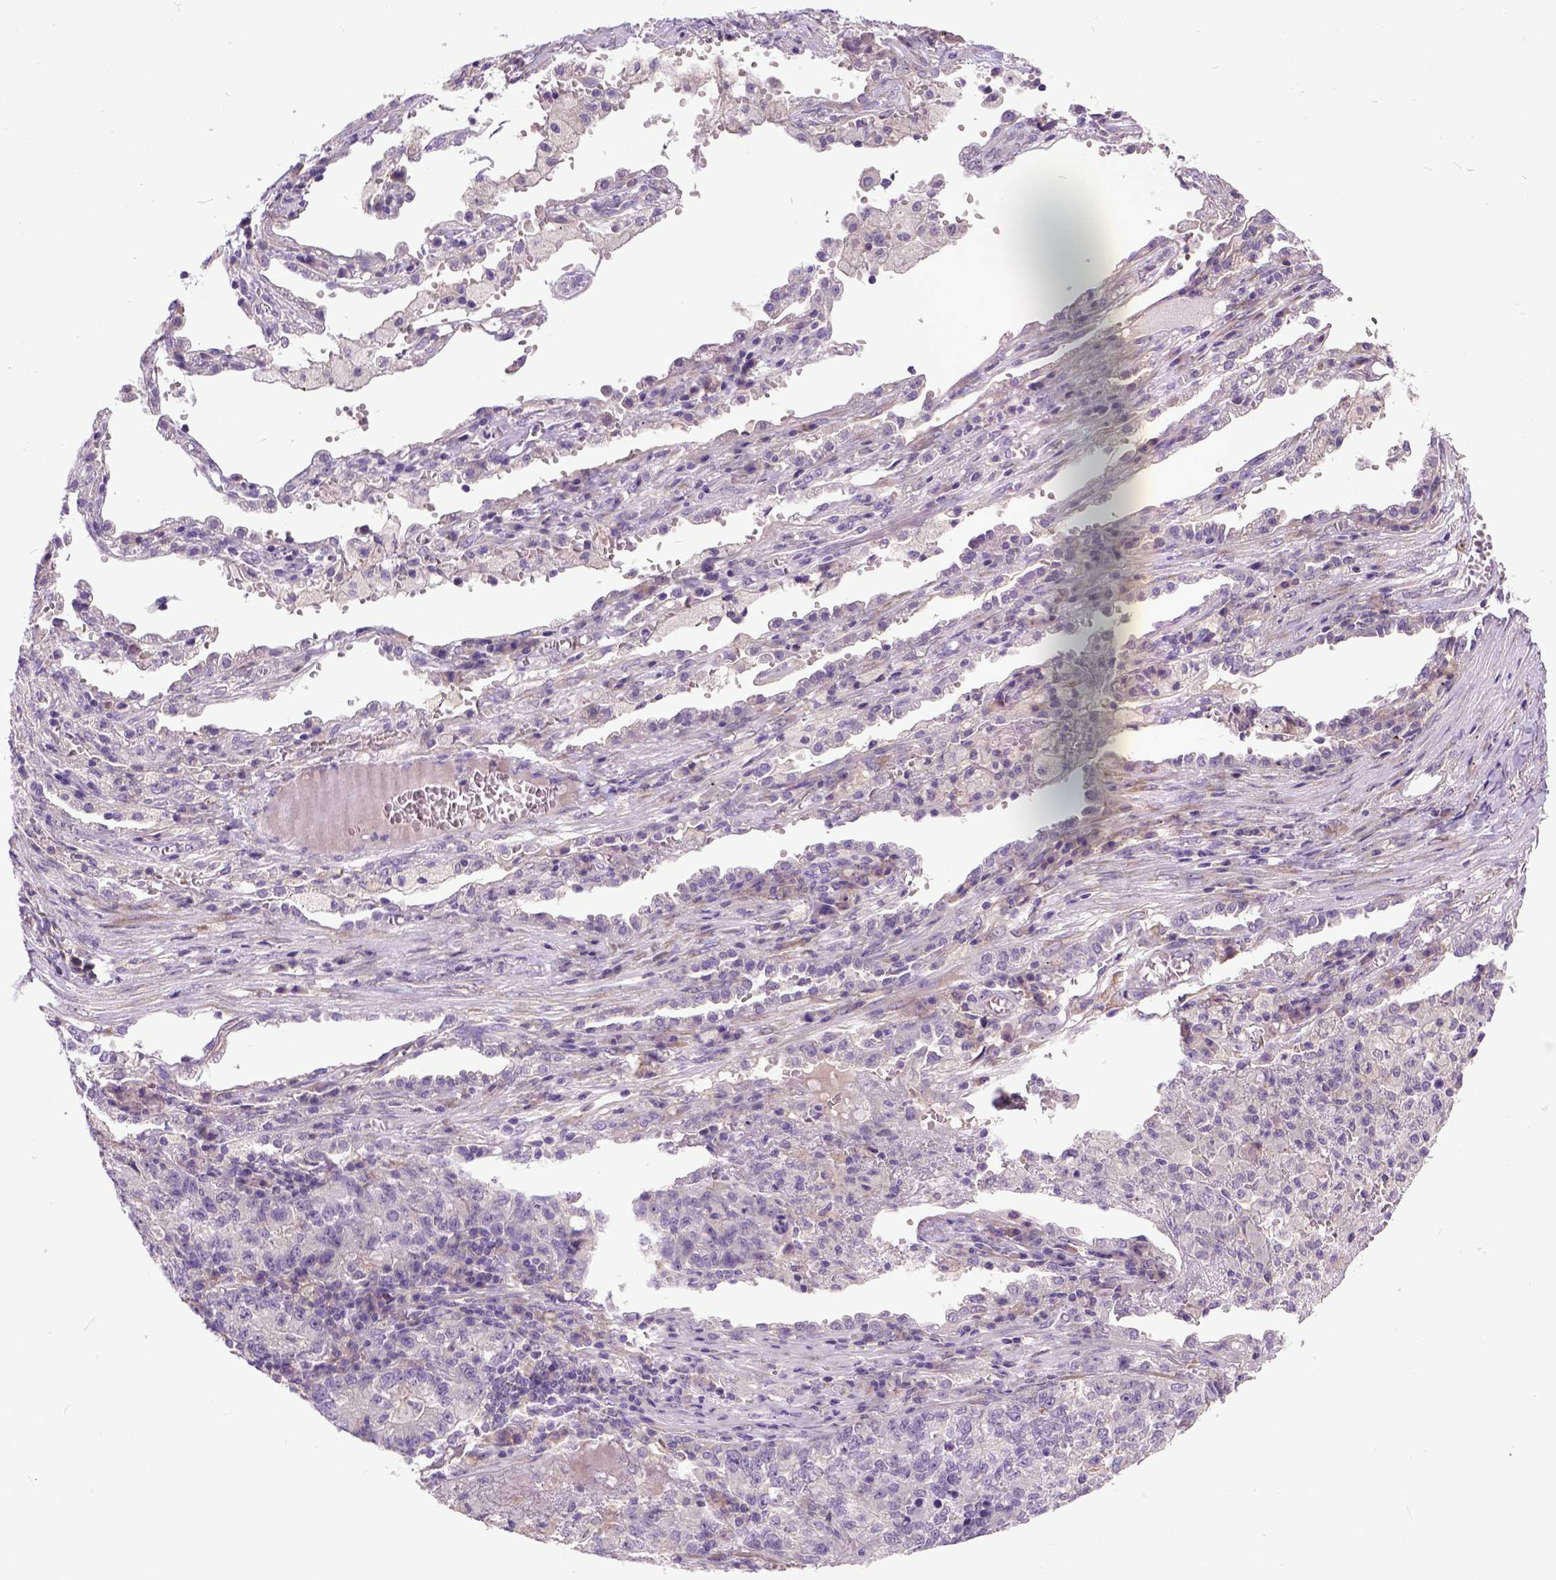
{"staining": {"intensity": "negative", "quantity": "none", "location": "none"}, "tissue": "lung cancer", "cell_type": "Tumor cells", "image_type": "cancer", "snomed": [{"axis": "morphology", "description": "Adenocarcinoma, NOS"}, {"axis": "topography", "description": "Lung"}], "caption": "The micrograph demonstrates no staining of tumor cells in lung adenocarcinoma. The staining is performed using DAB brown chromogen with nuclei counter-stained in using hematoxylin.", "gene": "NEK5", "patient": {"sex": "male", "age": 57}}